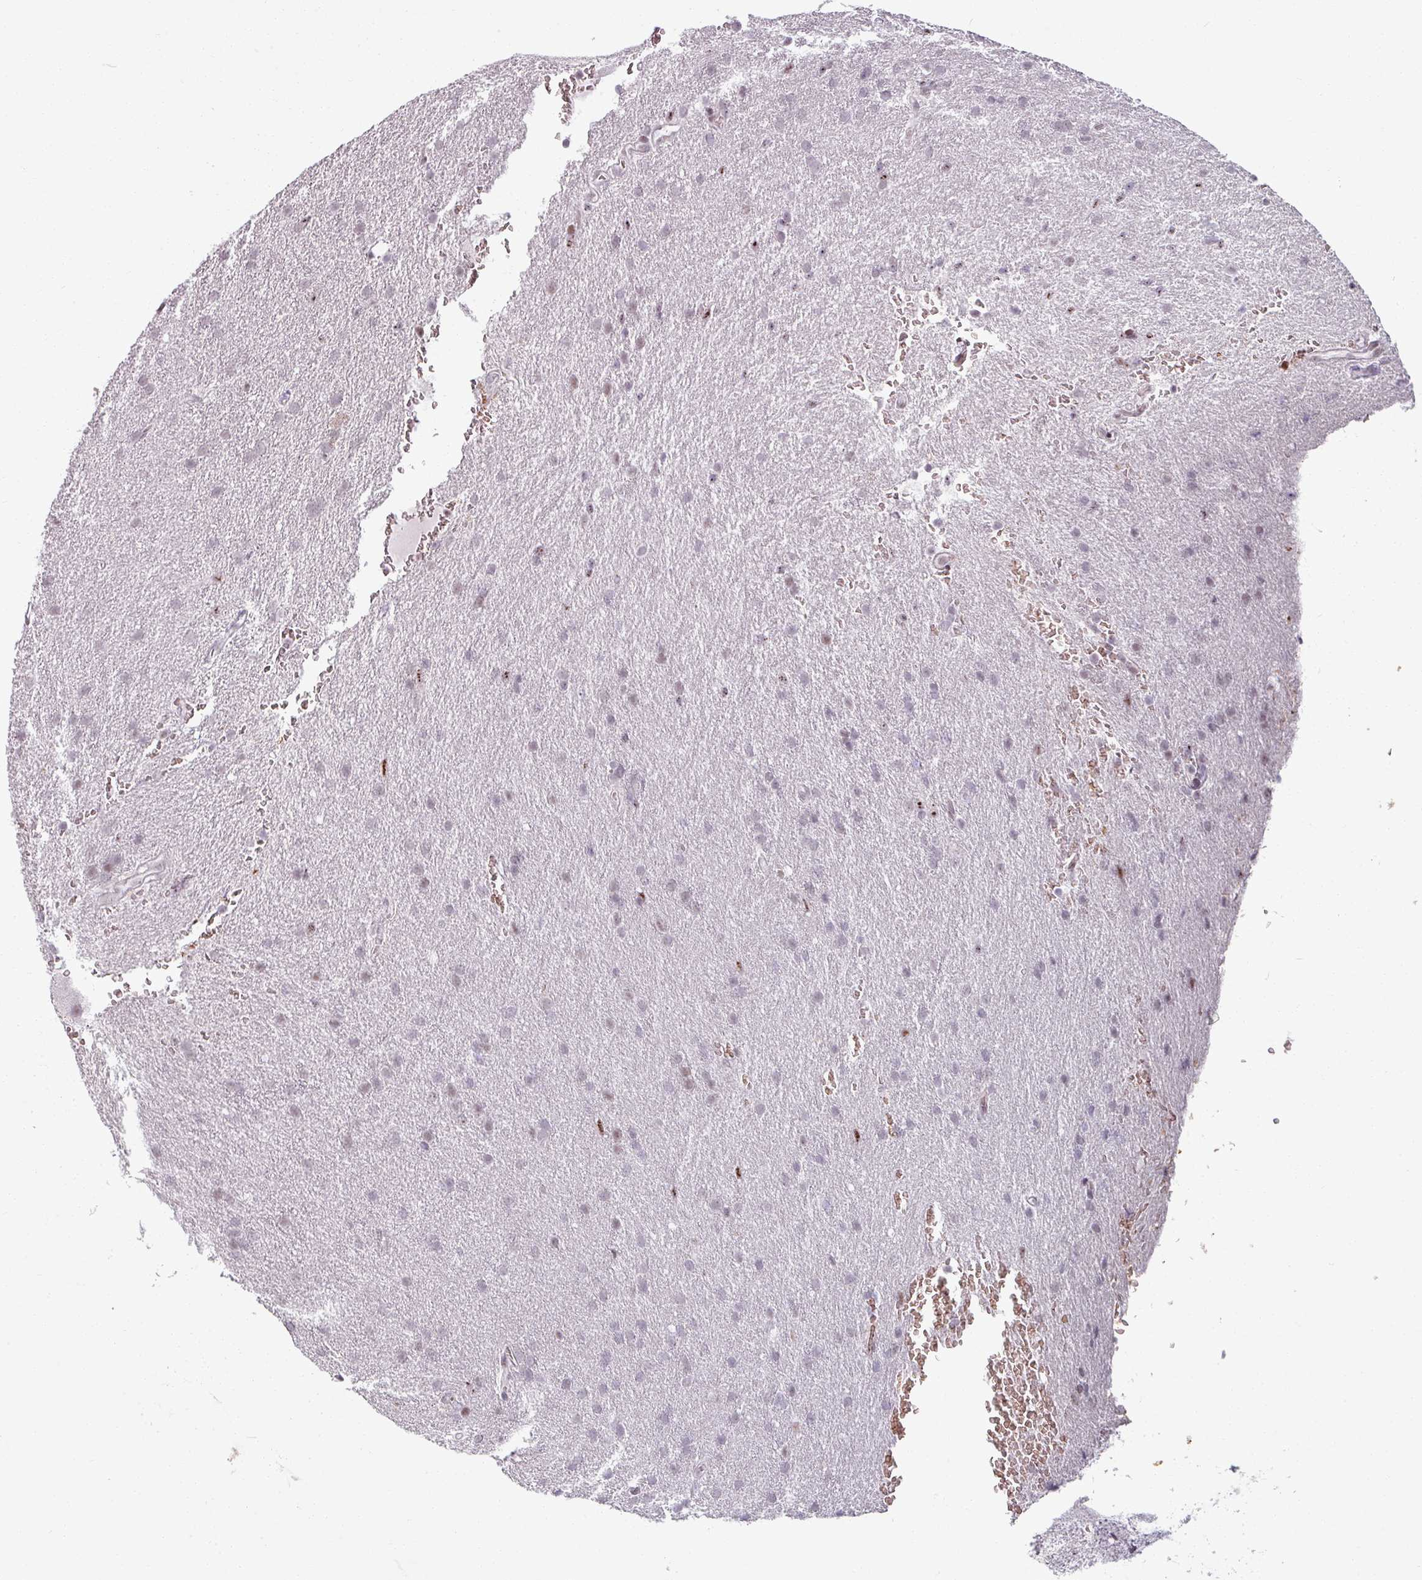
{"staining": {"intensity": "weak", "quantity": "<25%", "location": "nuclear"}, "tissue": "glioma", "cell_type": "Tumor cells", "image_type": "cancer", "snomed": [{"axis": "morphology", "description": "Glioma, malignant, Low grade"}, {"axis": "topography", "description": "Brain"}], "caption": "Immunohistochemical staining of low-grade glioma (malignant) displays no significant positivity in tumor cells.", "gene": "NCOR1", "patient": {"sex": "female", "age": 33}}